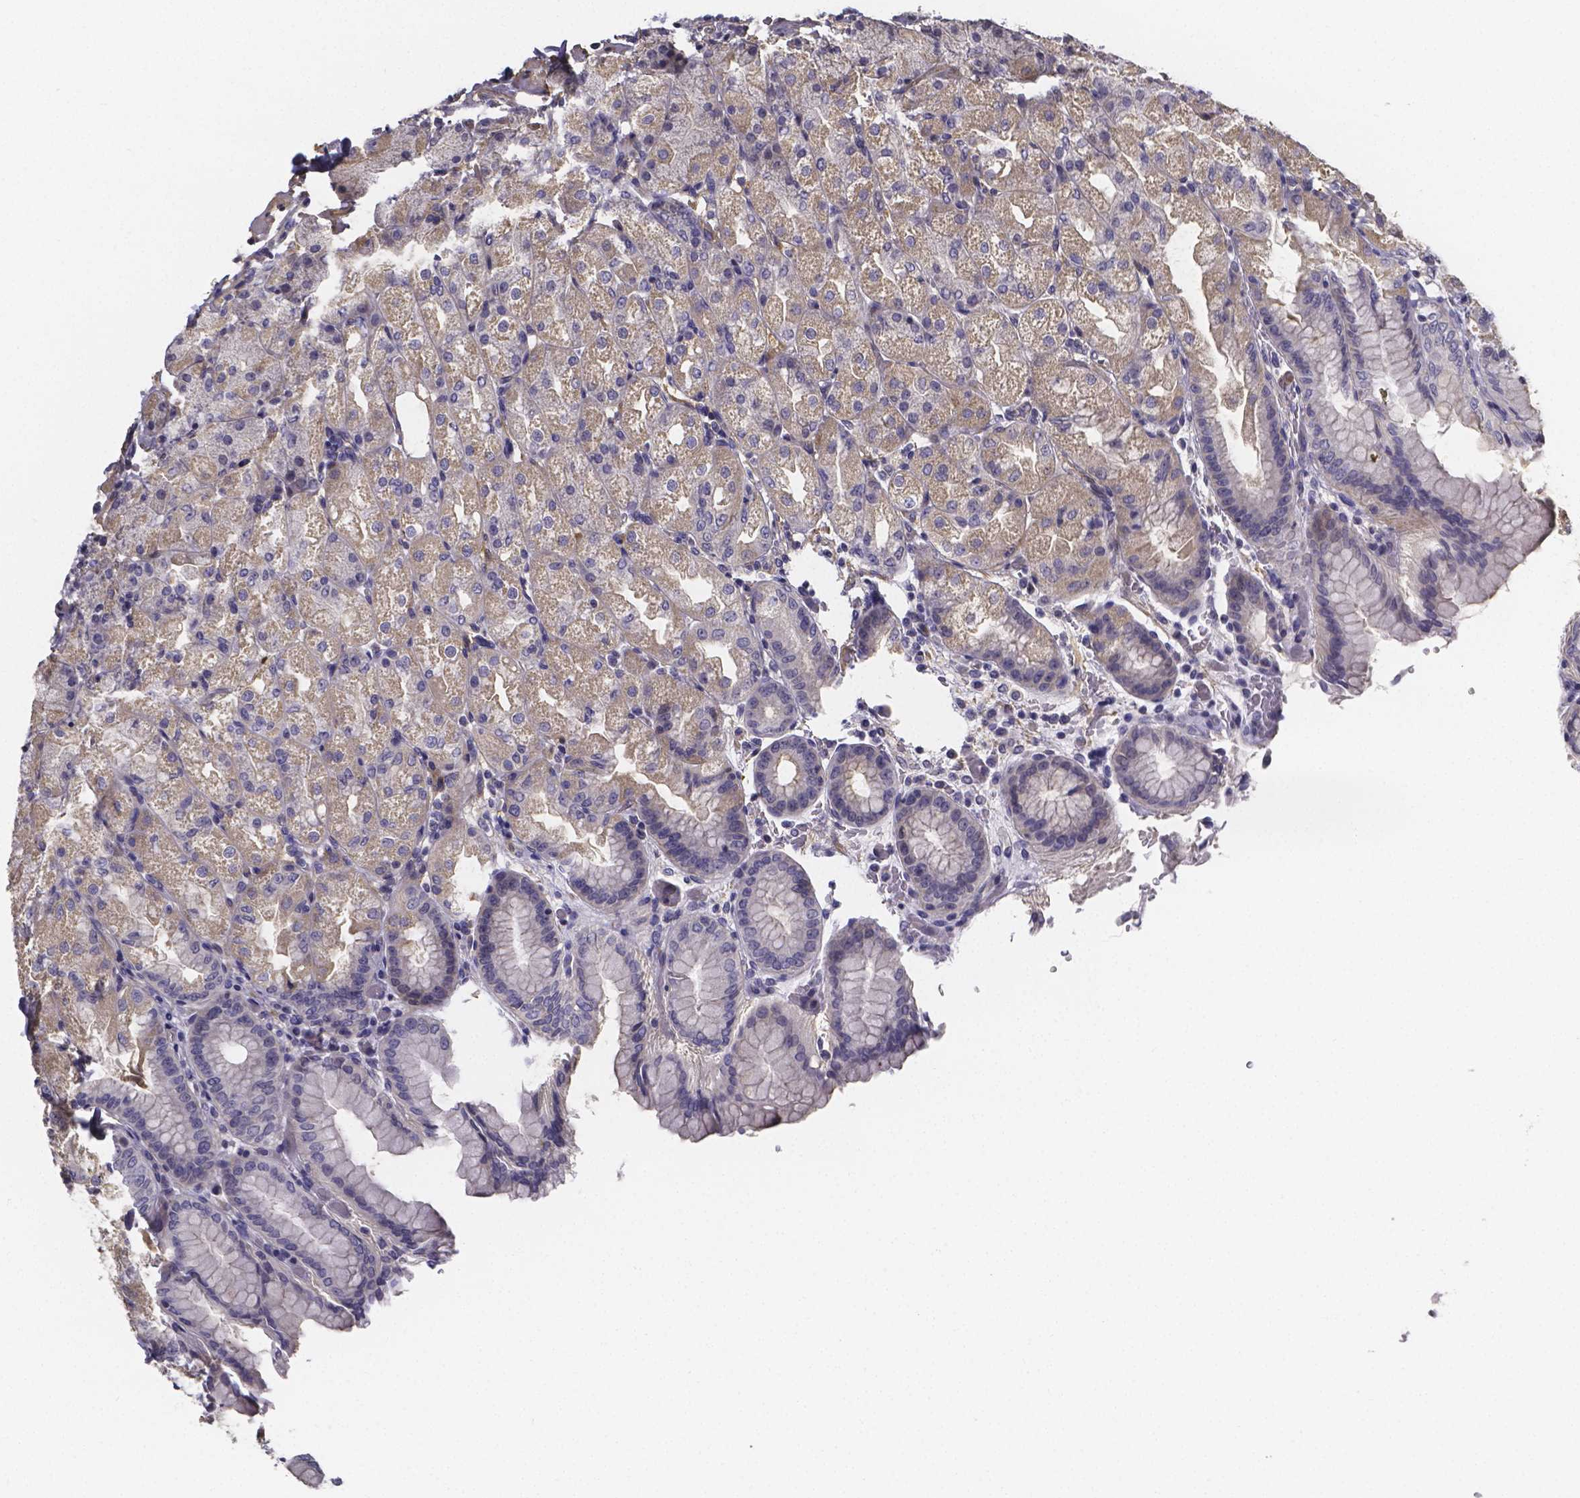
{"staining": {"intensity": "weak", "quantity": "25%-75%", "location": "cytoplasmic/membranous"}, "tissue": "stomach", "cell_type": "Glandular cells", "image_type": "normal", "snomed": [{"axis": "morphology", "description": "Normal tissue, NOS"}, {"axis": "topography", "description": "Stomach, upper"}, {"axis": "topography", "description": "Stomach"}, {"axis": "topography", "description": "Stomach, lower"}], "caption": "Glandular cells reveal low levels of weak cytoplasmic/membranous staining in approximately 25%-75% of cells in benign human stomach. (brown staining indicates protein expression, while blue staining denotes nuclei).", "gene": "RERG", "patient": {"sex": "male", "age": 62}}